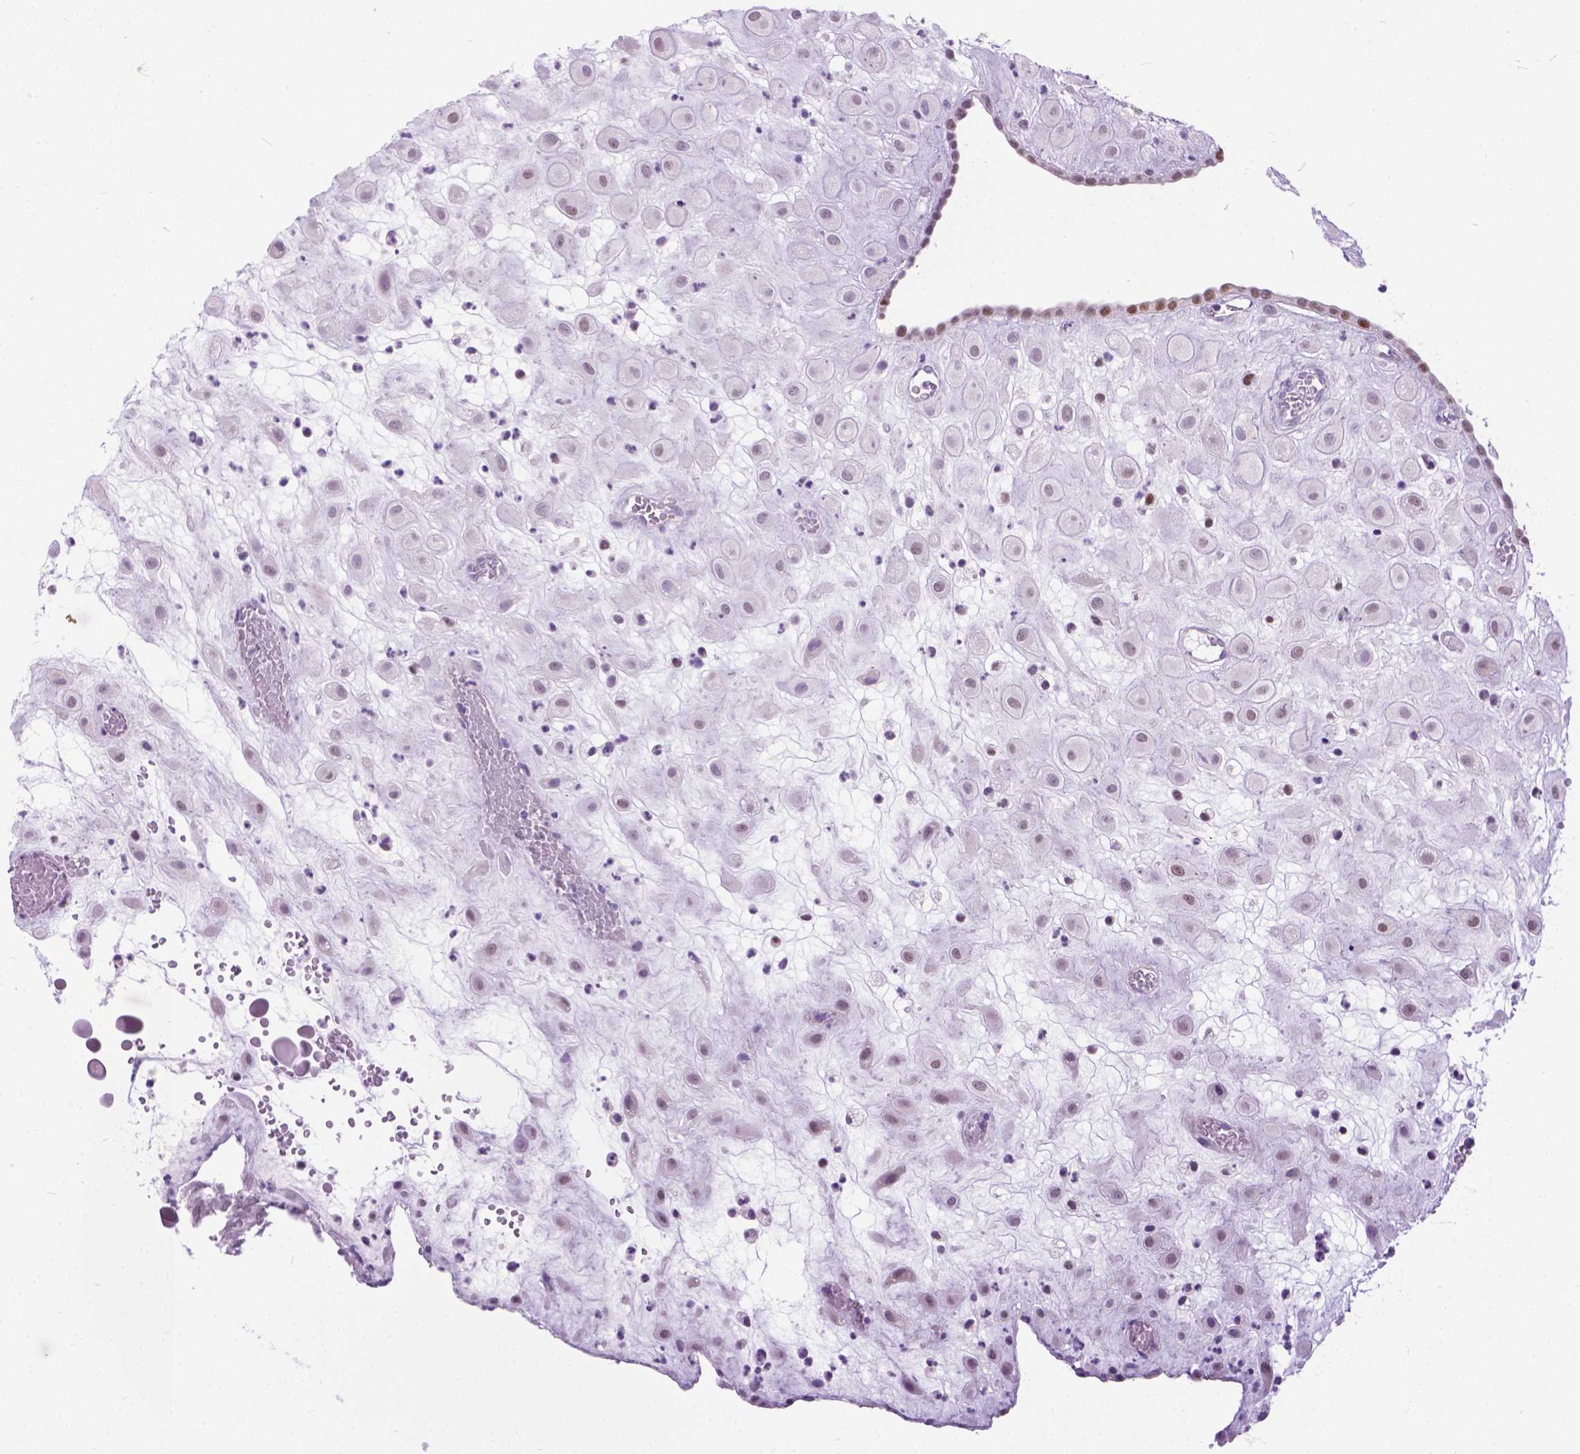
{"staining": {"intensity": "weak", "quantity": "25%-75%", "location": "nuclear"}, "tissue": "placenta", "cell_type": "Decidual cells", "image_type": "normal", "snomed": [{"axis": "morphology", "description": "Normal tissue, NOS"}, {"axis": "topography", "description": "Placenta"}], "caption": "A low amount of weak nuclear positivity is identified in approximately 25%-75% of decidual cells in benign placenta.", "gene": "APCDD1L", "patient": {"sex": "female", "age": 24}}